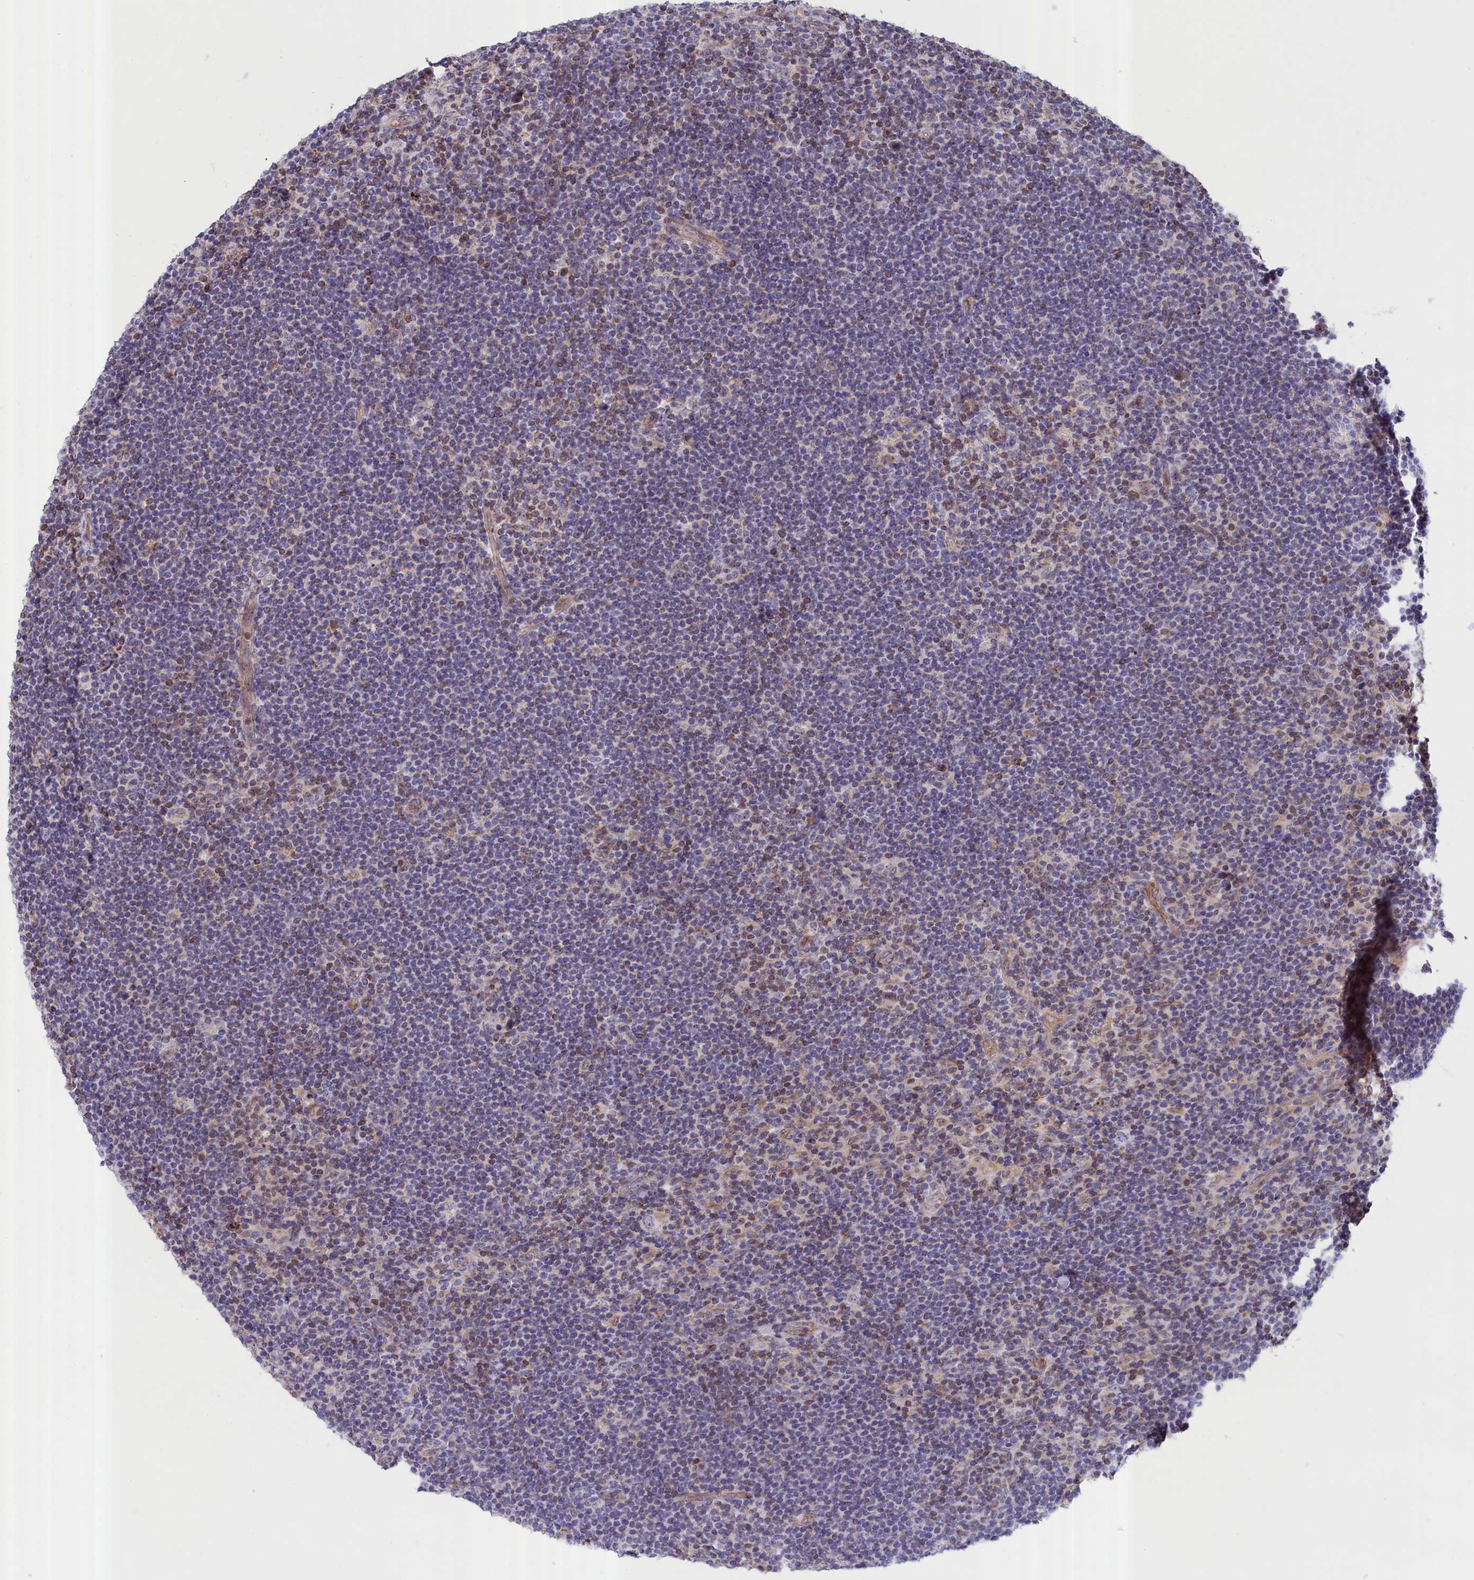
{"staining": {"intensity": "negative", "quantity": "none", "location": "none"}, "tissue": "lymphoma", "cell_type": "Tumor cells", "image_type": "cancer", "snomed": [{"axis": "morphology", "description": "Hodgkin's disease, NOS"}, {"axis": "topography", "description": "Lymph node"}], "caption": "An image of human Hodgkin's disease is negative for staining in tumor cells.", "gene": "ABCC12", "patient": {"sex": "female", "age": 57}}